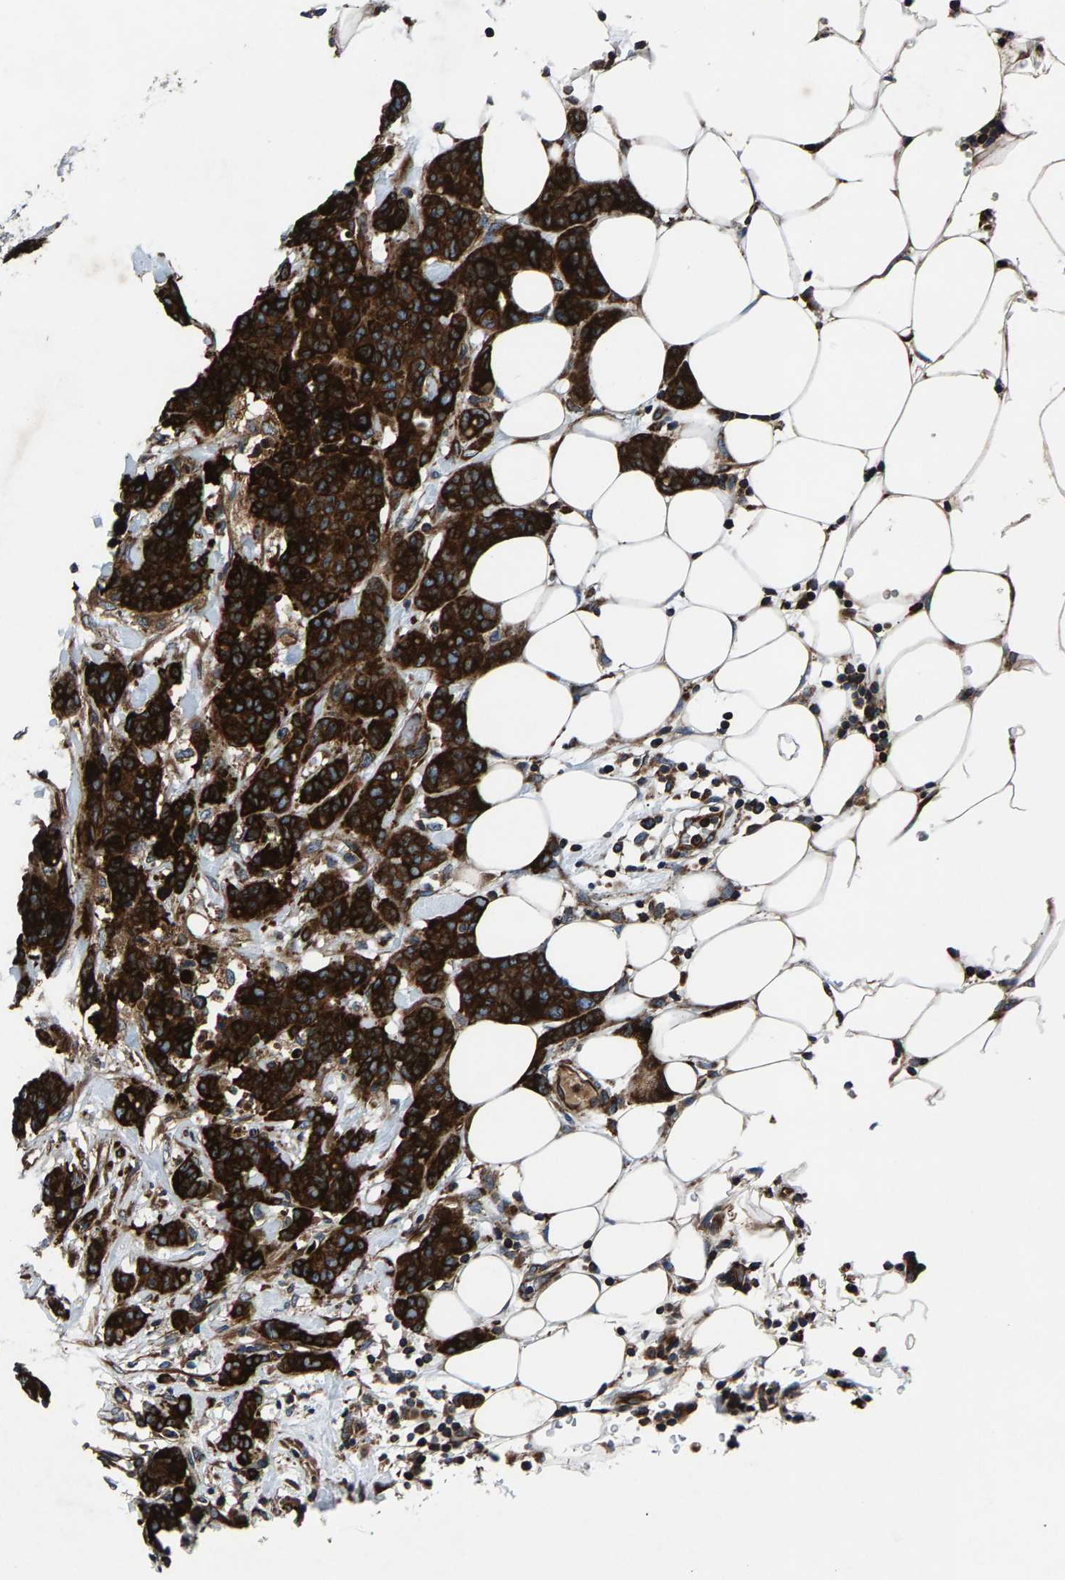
{"staining": {"intensity": "strong", "quantity": ">75%", "location": "cytoplasmic/membranous"}, "tissue": "breast cancer", "cell_type": "Tumor cells", "image_type": "cancer", "snomed": [{"axis": "morphology", "description": "Normal tissue, NOS"}, {"axis": "morphology", "description": "Duct carcinoma"}, {"axis": "topography", "description": "Breast"}], "caption": "Human breast cancer (invasive ductal carcinoma) stained for a protein (brown) demonstrates strong cytoplasmic/membranous positive expression in approximately >75% of tumor cells.", "gene": "LPCAT1", "patient": {"sex": "female", "age": 40}}